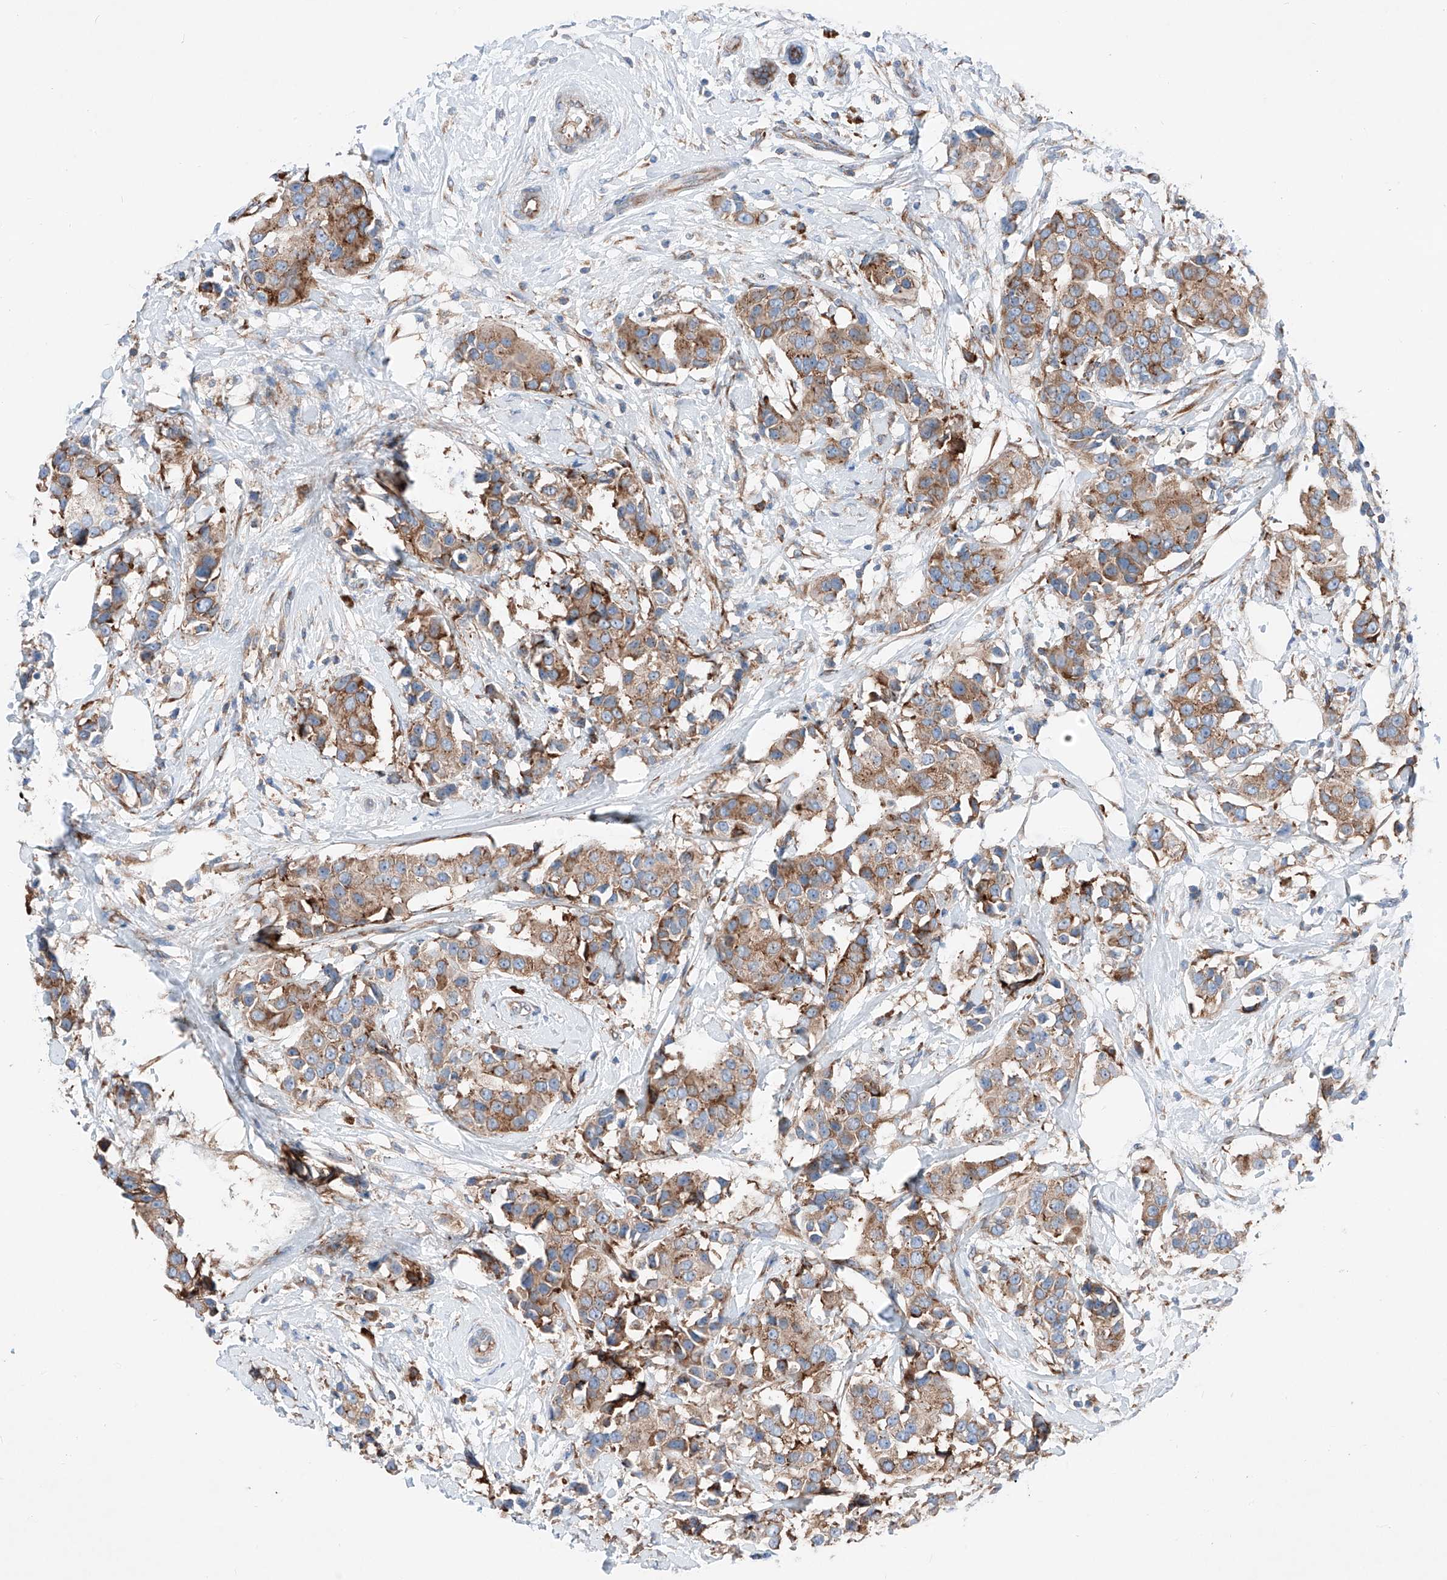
{"staining": {"intensity": "moderate", "quantity": ">75%", "location": "cytoplasmic/membranous"}, "tissue": "breast cancer", "cell_type": "Tumor cells", "image_type": "cancer", "snomed": [{"axis": "morphology", "description": "Normal tissue, NOS"}, {"axis": "morphology", "description": "Duct carcinoma"}, {"axis": "topography", "description": "Breast"}], "caption": "Immunohistochemical staining of intraductal carcinoma (breast) displays medium levels of moderate cytoplasmic/membranous staining in about >75% of tumor cells.", "gene": "CRELD1", "patient": {"sex": "female", "age": 39}}